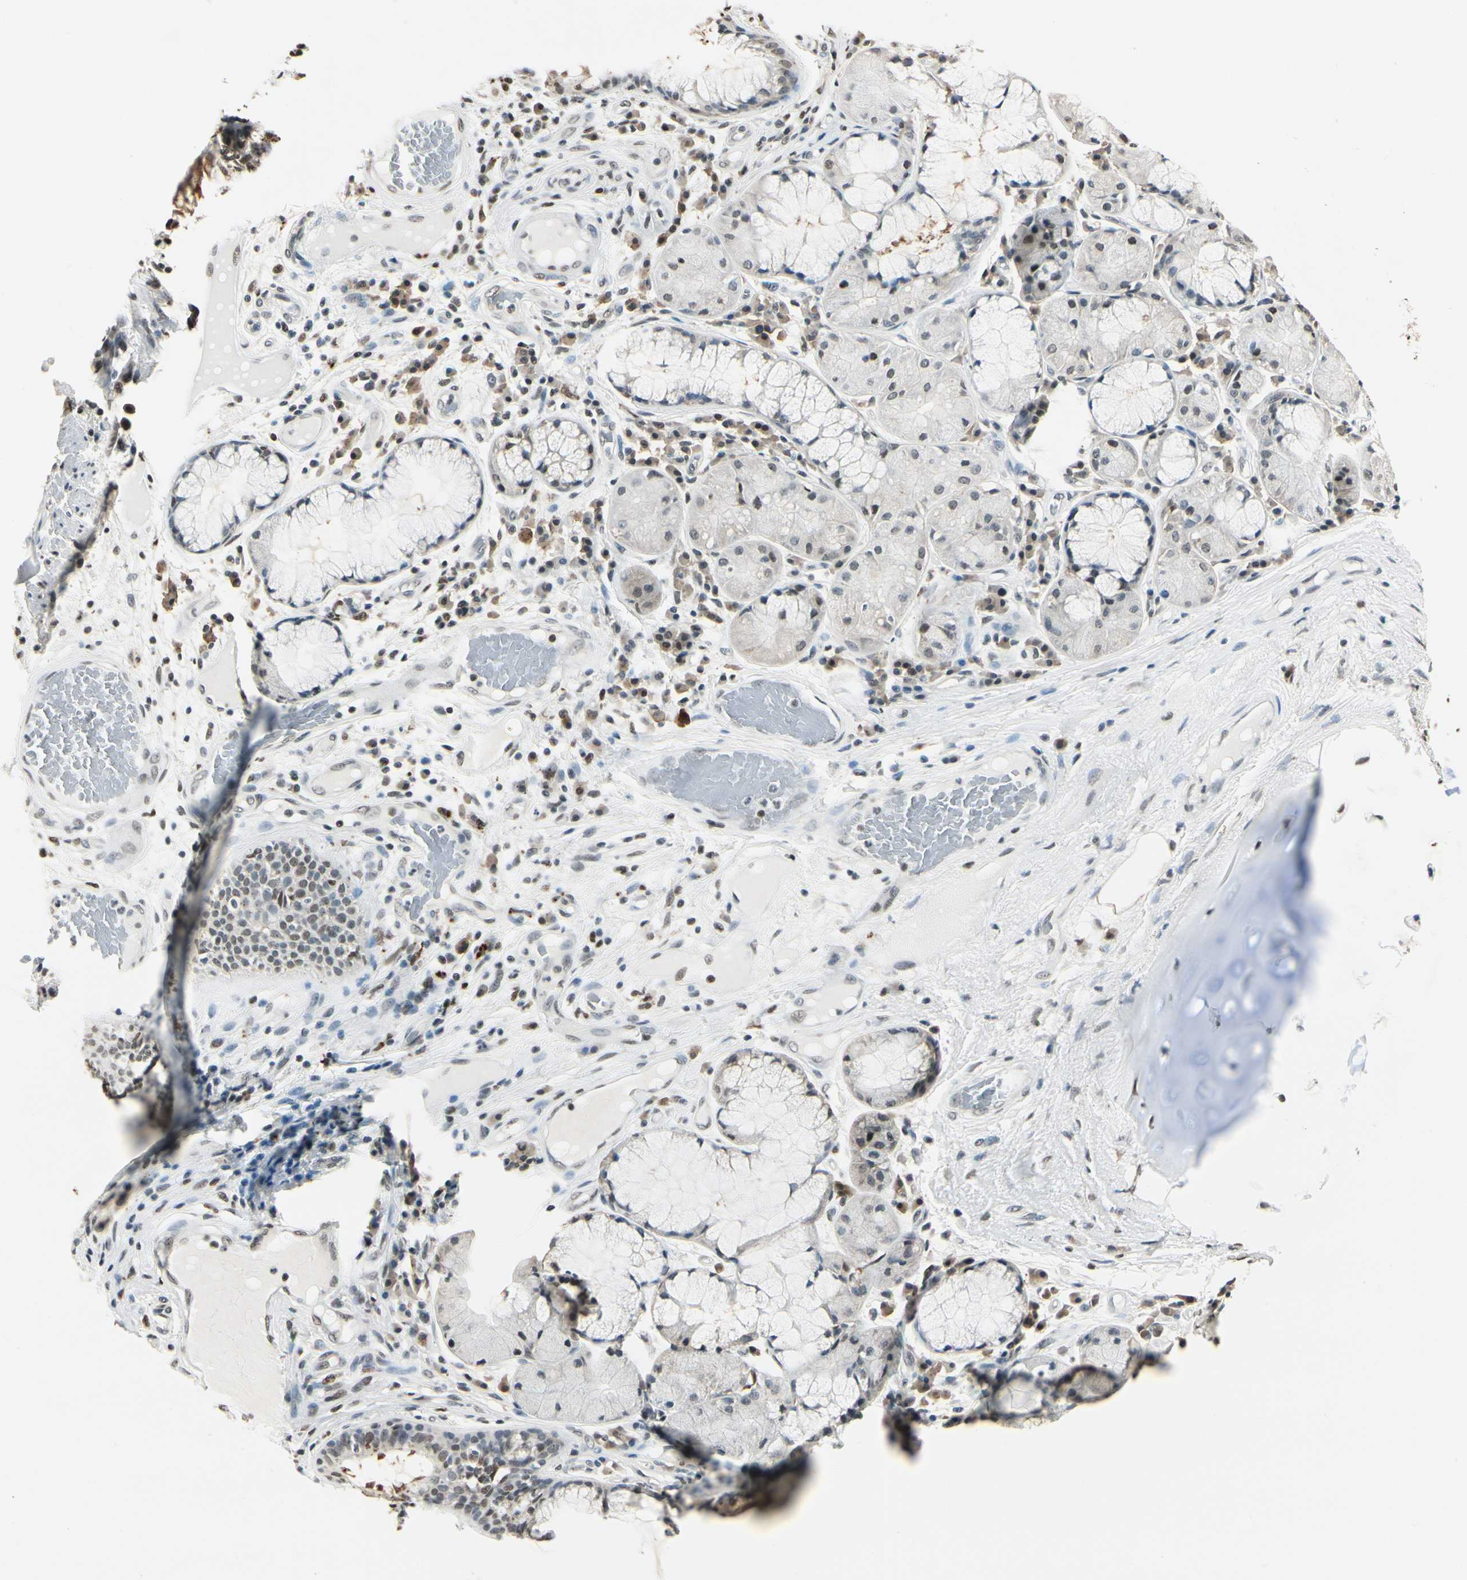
{"staining": {"intensity": "moderate", "quantity": ">75%", "location": "cytoplasmic/membranous,nuclear"}, "tissue": "bronchus", "cell_type": "Respiratory epithelial cells", "image_type": "normal", "snomed": [{"axis": "morphology", "description": "Normal tissue, NOS"}, {"axis": "morphology", "description": "Squamous cell carcinoma, NOS"}, {"axis": "topography", "description": "Bronchus"}, {"axis": "topography", "description": "Lung"}], "caption": "A histopathology image of bronchus stained for a protein reveals moderate cytoplasmic/membranous,nuclear brown staining in respiratory epithelial cells.", "gene": "FANCG", "patient": {"sex": "female", "age": 47}}